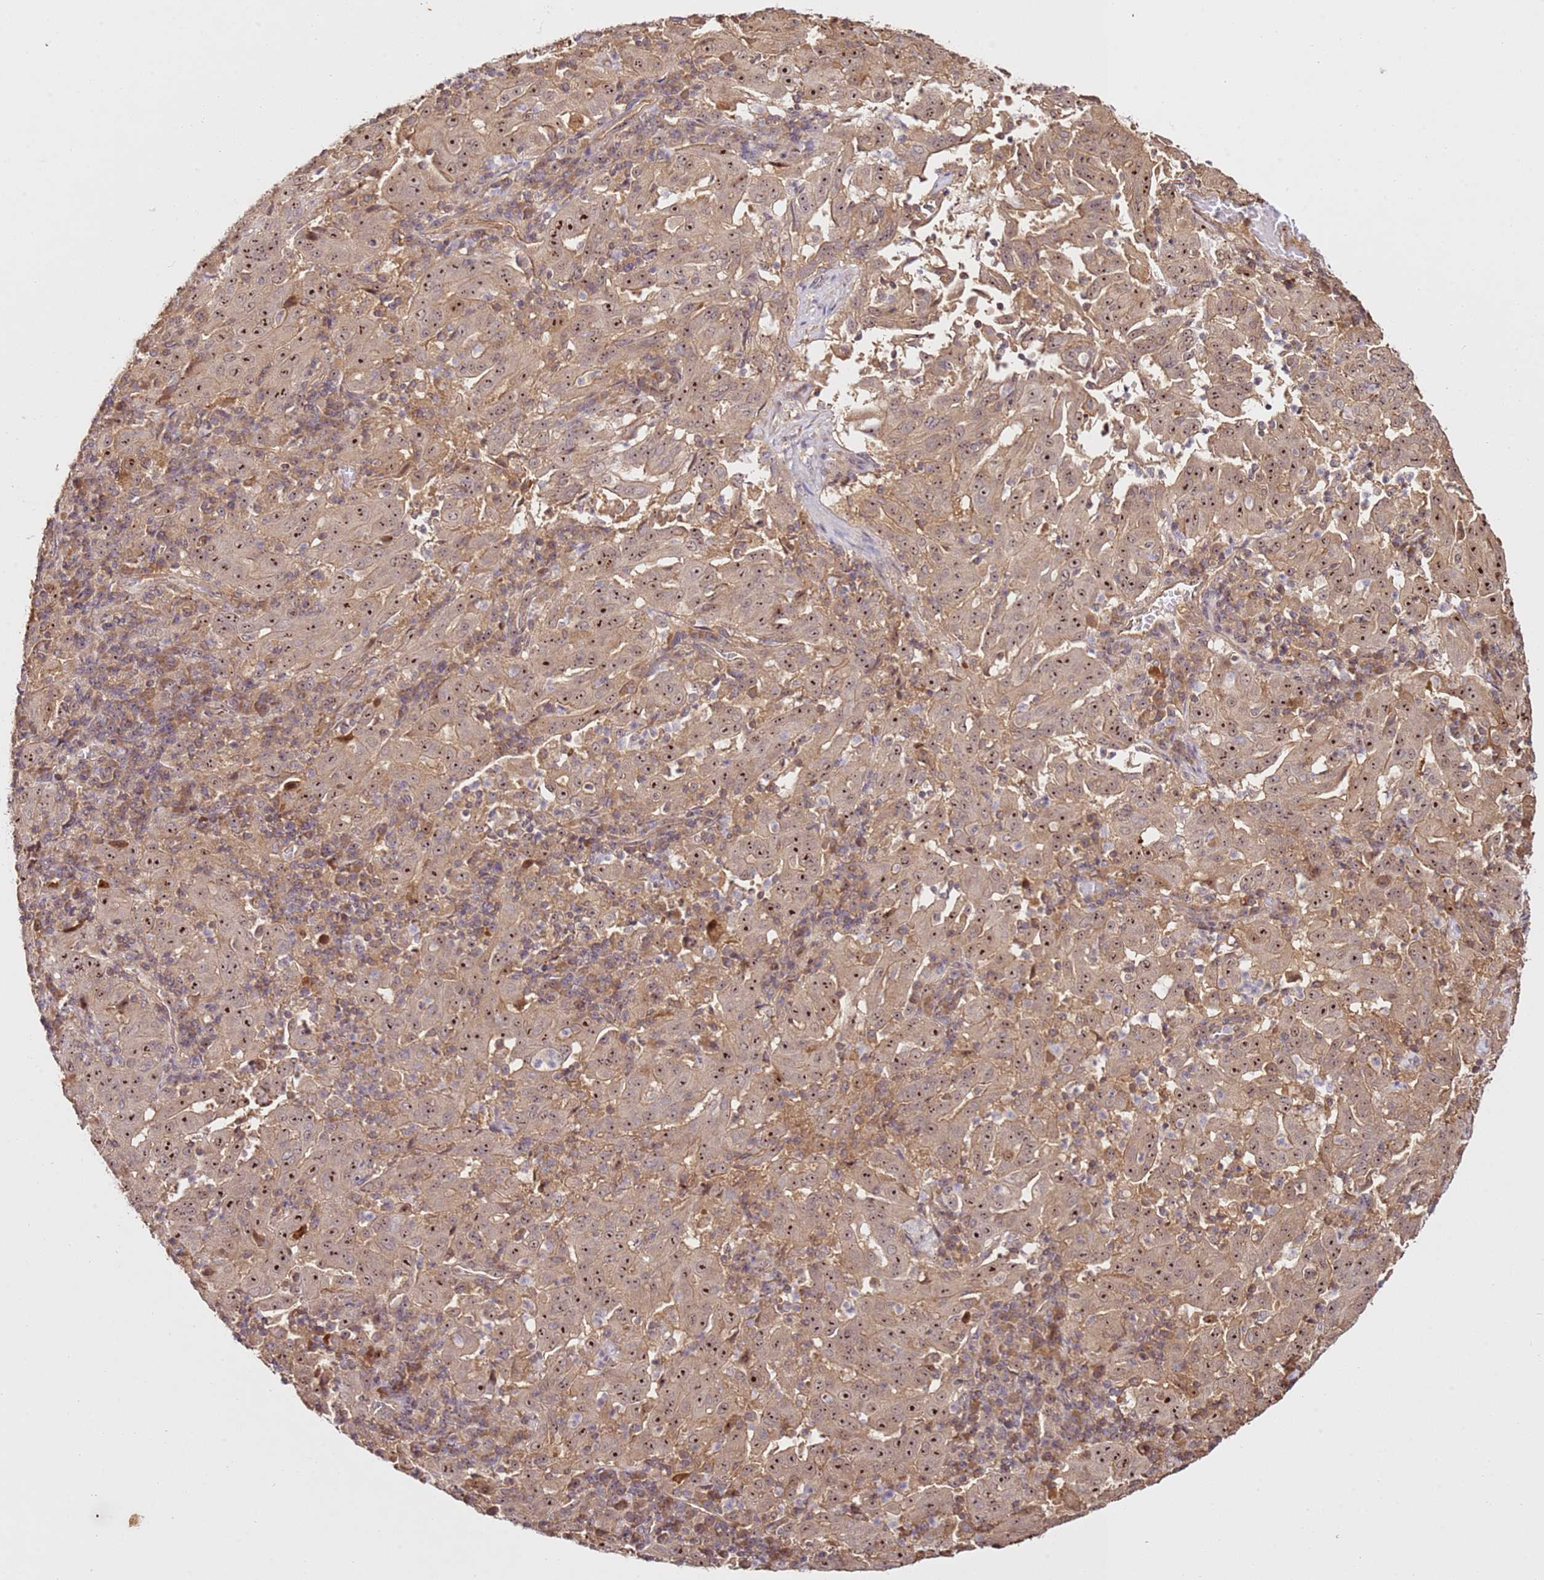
{"staining": {"intensity": "moderate", "quantity": ">75%", "location": "cytoplasmic/membranous,nuclear"}, "tissue": "pancreatic cancer", "cell_type": "Tumor cells", "image_type": "cancer", "snomed": [{"axis": "morphology", "description": "Adenocarcinoma, NOS"}, {"axis": "topography", "description": "Pancreas"}], "caption": "The micrograph displays a brown stain indicating the presence of a protein in the cytoplasmic/membranous and nuclear of tumor cells in pancreatic adenocarcinoma.", "gene": "DDX27", "patient": {"sex": "male", "age": 63}}